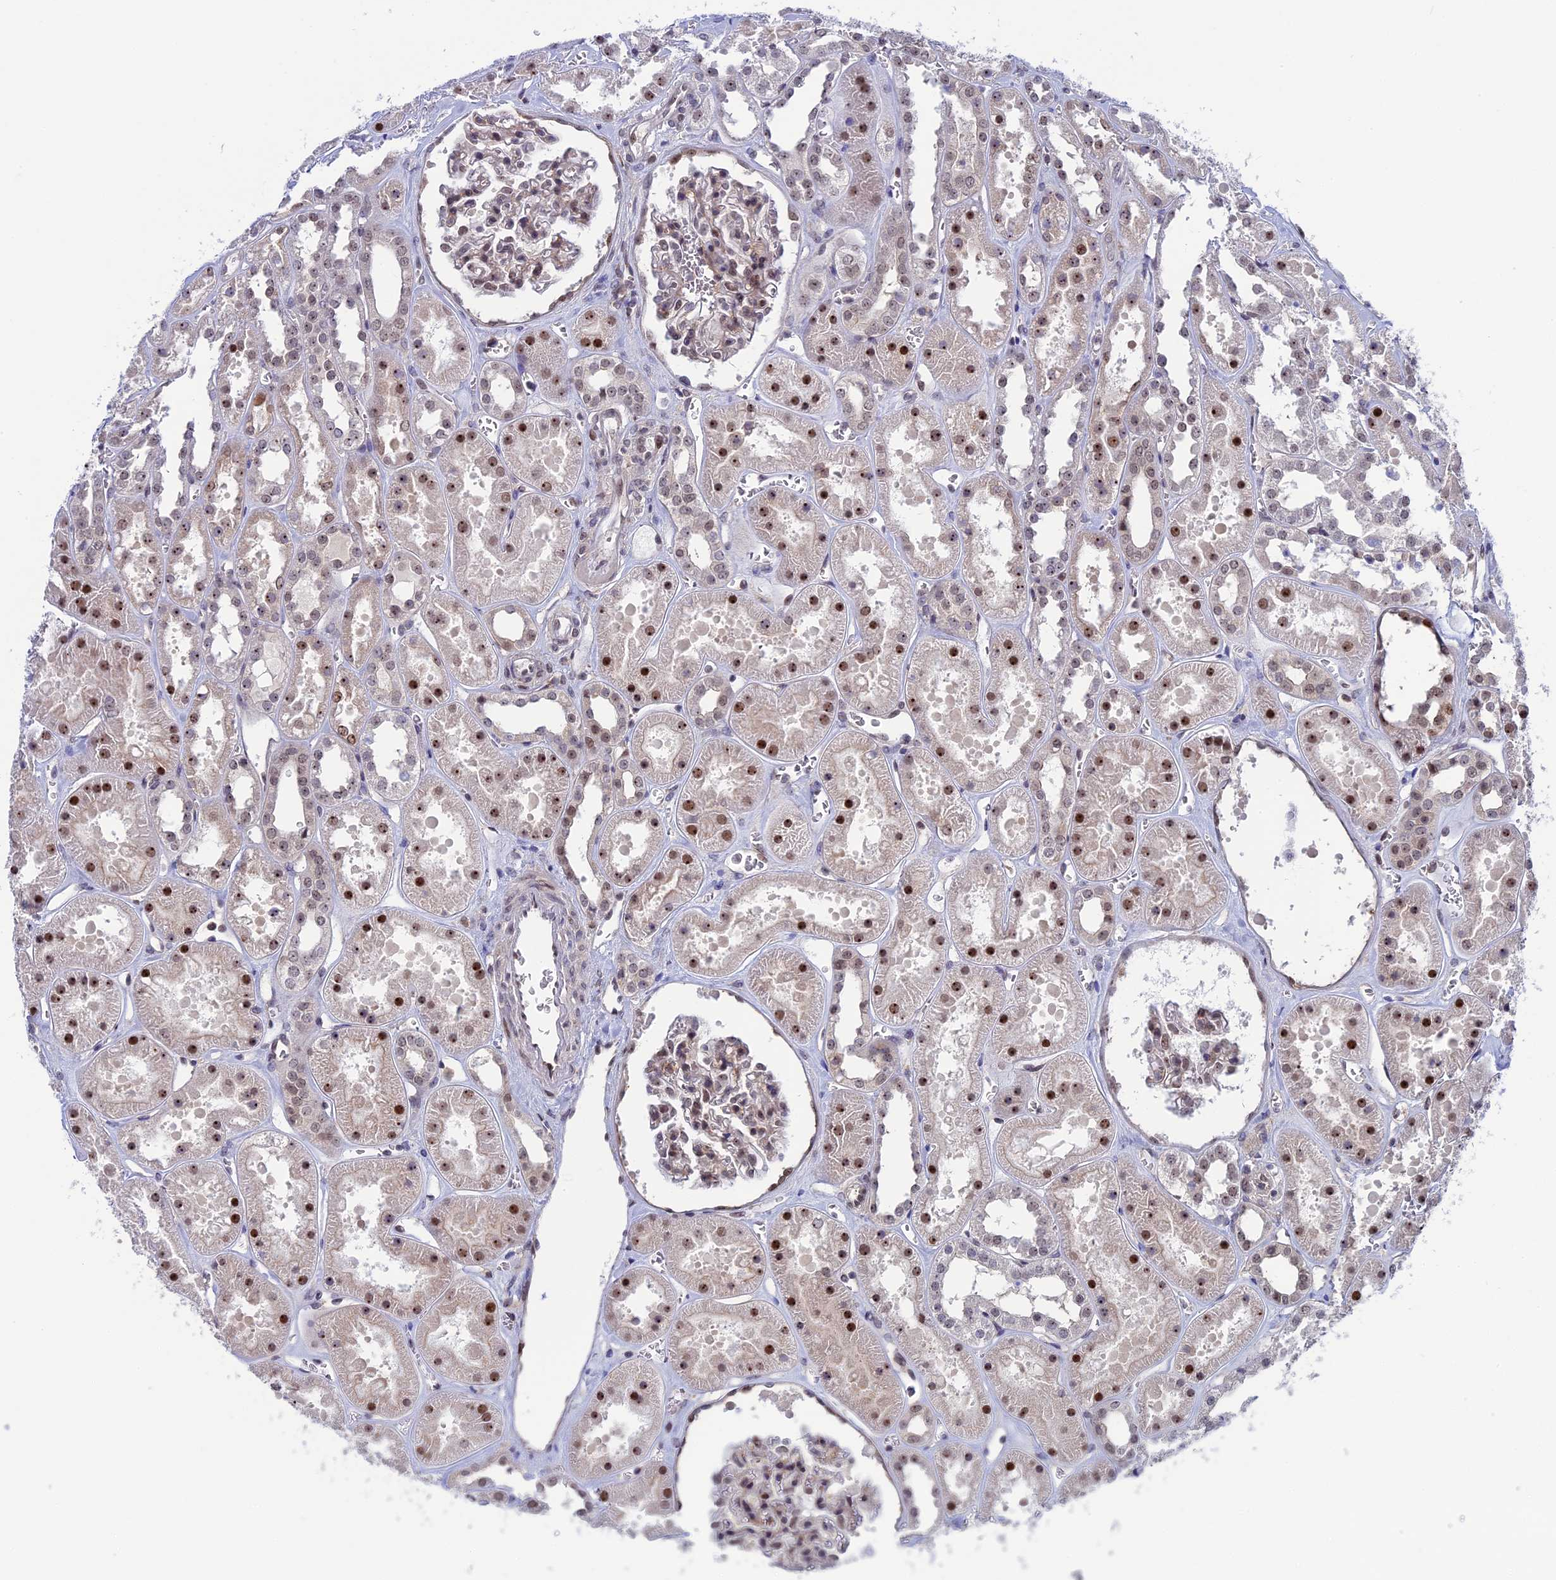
{"staining": {"intensity": "weak", "quantity": ">75%", "location": "nuclear"}, "tissue": "kidney", "cell_type": "Cells in glomeruli", "image_type": "normal", "snomed": [{"axis": "morphology", "description": "Normal tissue, NOS"}, {"axis": "topography", "description": "Kidney"}], "caption": "DAB immunohistochemical staining of benign kidney exhibits weak nuclear protein expression in about >75% of cells in glomeruli.", "gene": "CCDC86", "patient": {"sex": "female", "age": 41}}